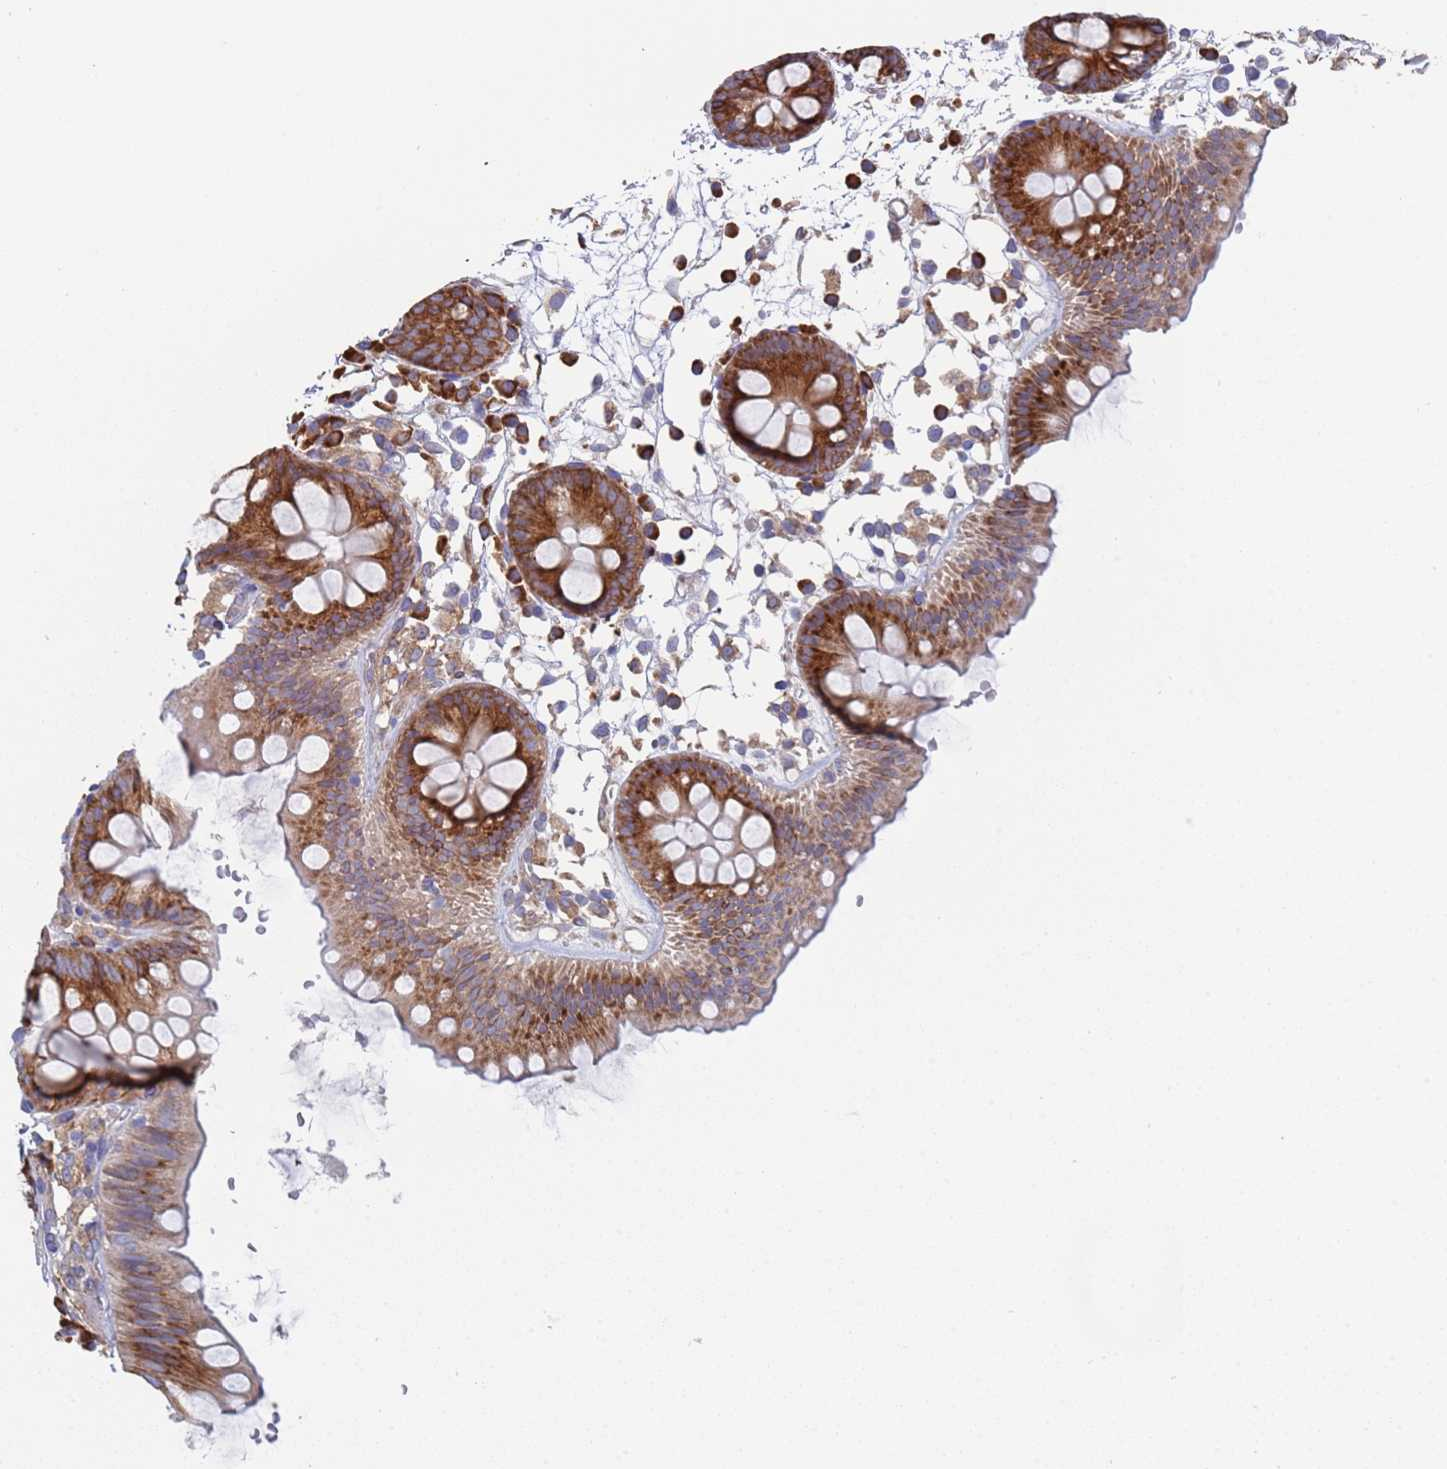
{"staining": {"intensity": "negative", "quantity": "none", "location": "none"}, "tissue": "colon", "cell_type": "Endothelial cells", "image_type": "normal", "snomed": [{"axis": "morphology", "description": "Normal tissue, NOS"}, {"axis": "topography", "description": "Colon"}], "caption": "Endothelial cells show no significant protein expression in unremarkable colon. (Stains: DAB (3,3'-diaminobenzidine) IHC with hematoxylin counter stain, Microscopy: brightfield microscopy at high magnification).", "gene": "ENSG00000286098", "patient": {"sex": "male", "age": 56}}